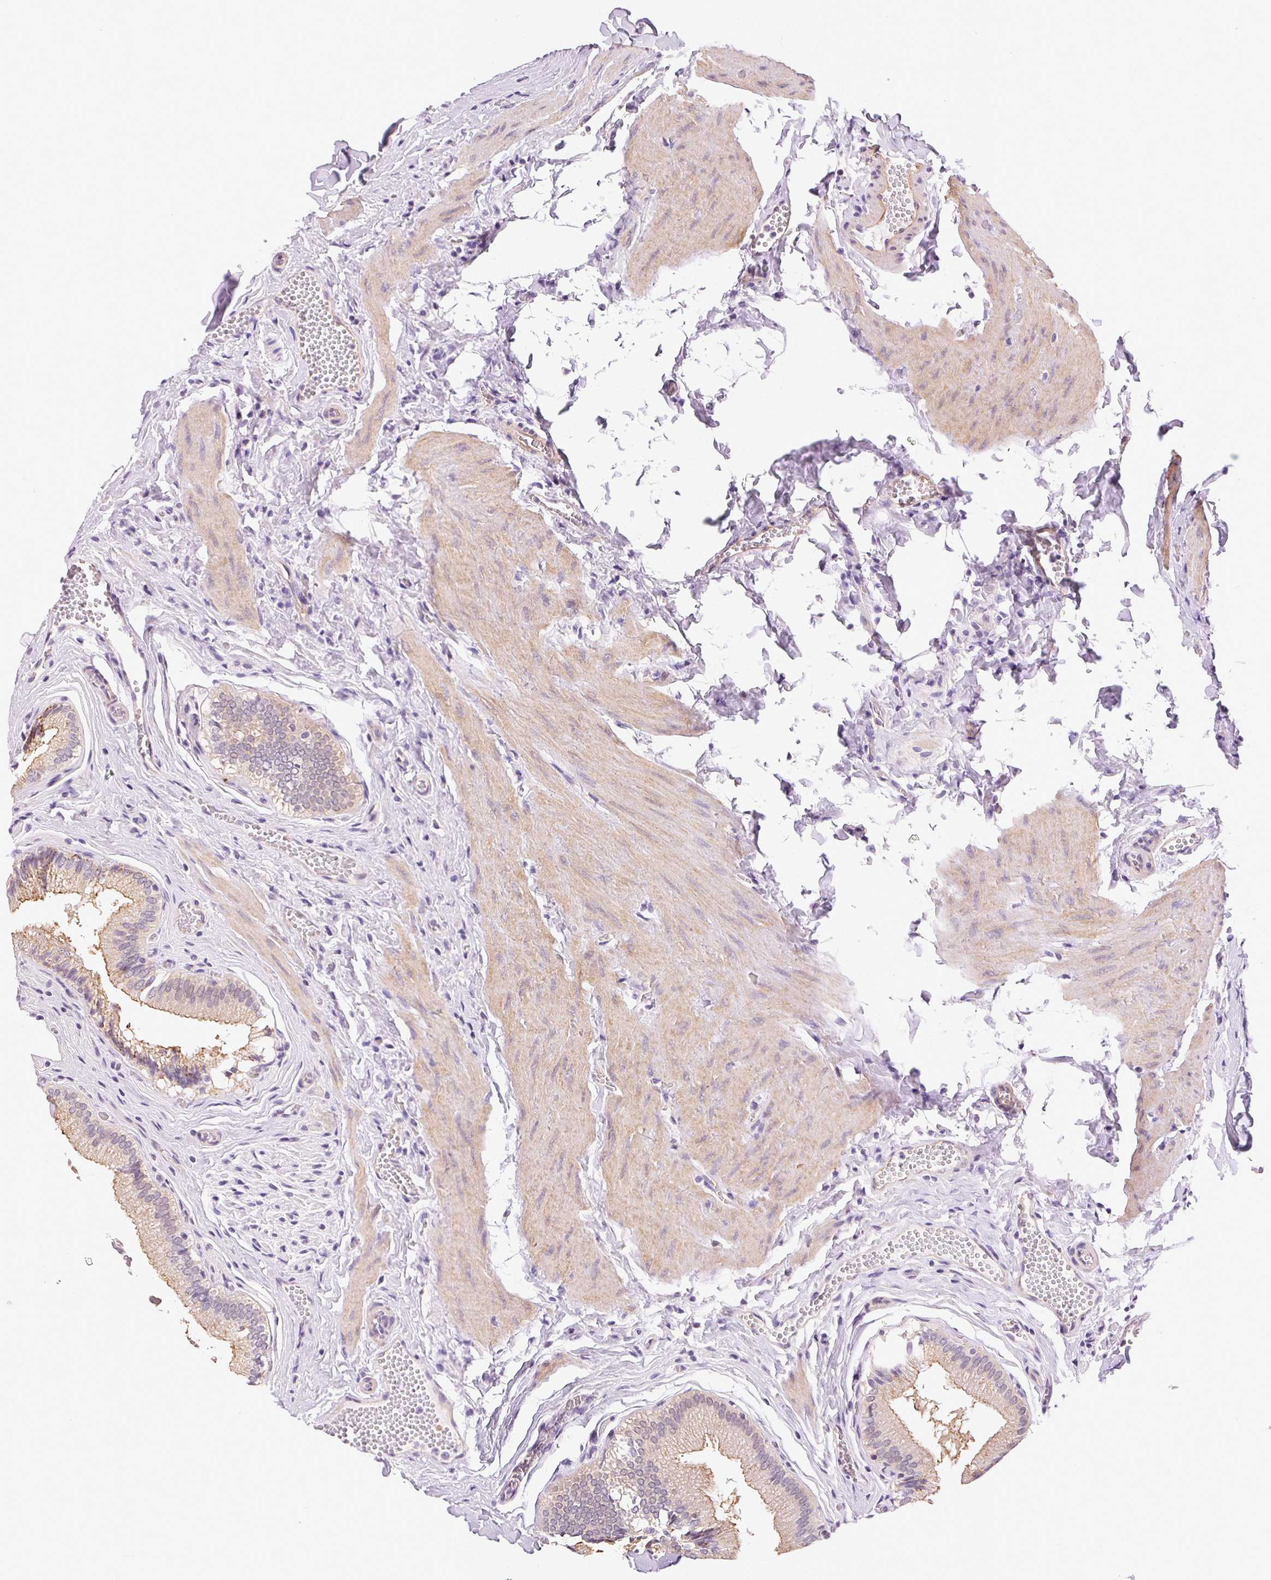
{"staining": {"intensity": "moderate", "quantity": "25%-75%", "location": "cytoplasmic/membranous"}, "tissue": "gallbladder", "cell_type": "Glandular cells", "image_type": "normal", "snomed": [{"axis": "morphology", "description": "Normal tissue, NOS"}, {"axis": "topography", "description": "Gallbladder"}, {"axis": "topography", "description": "Peripheral nerve tissue"}], "caption": "A micrograph of human gallbladder stained for a protein demonstrates moderate cytoplasmic/membranous brown staining in glandular cells. (DAB IHC with brightfield microscopy, high magnification).", "gene": "CSN1S1", "patient": {"sex": "male", "age": 17}}